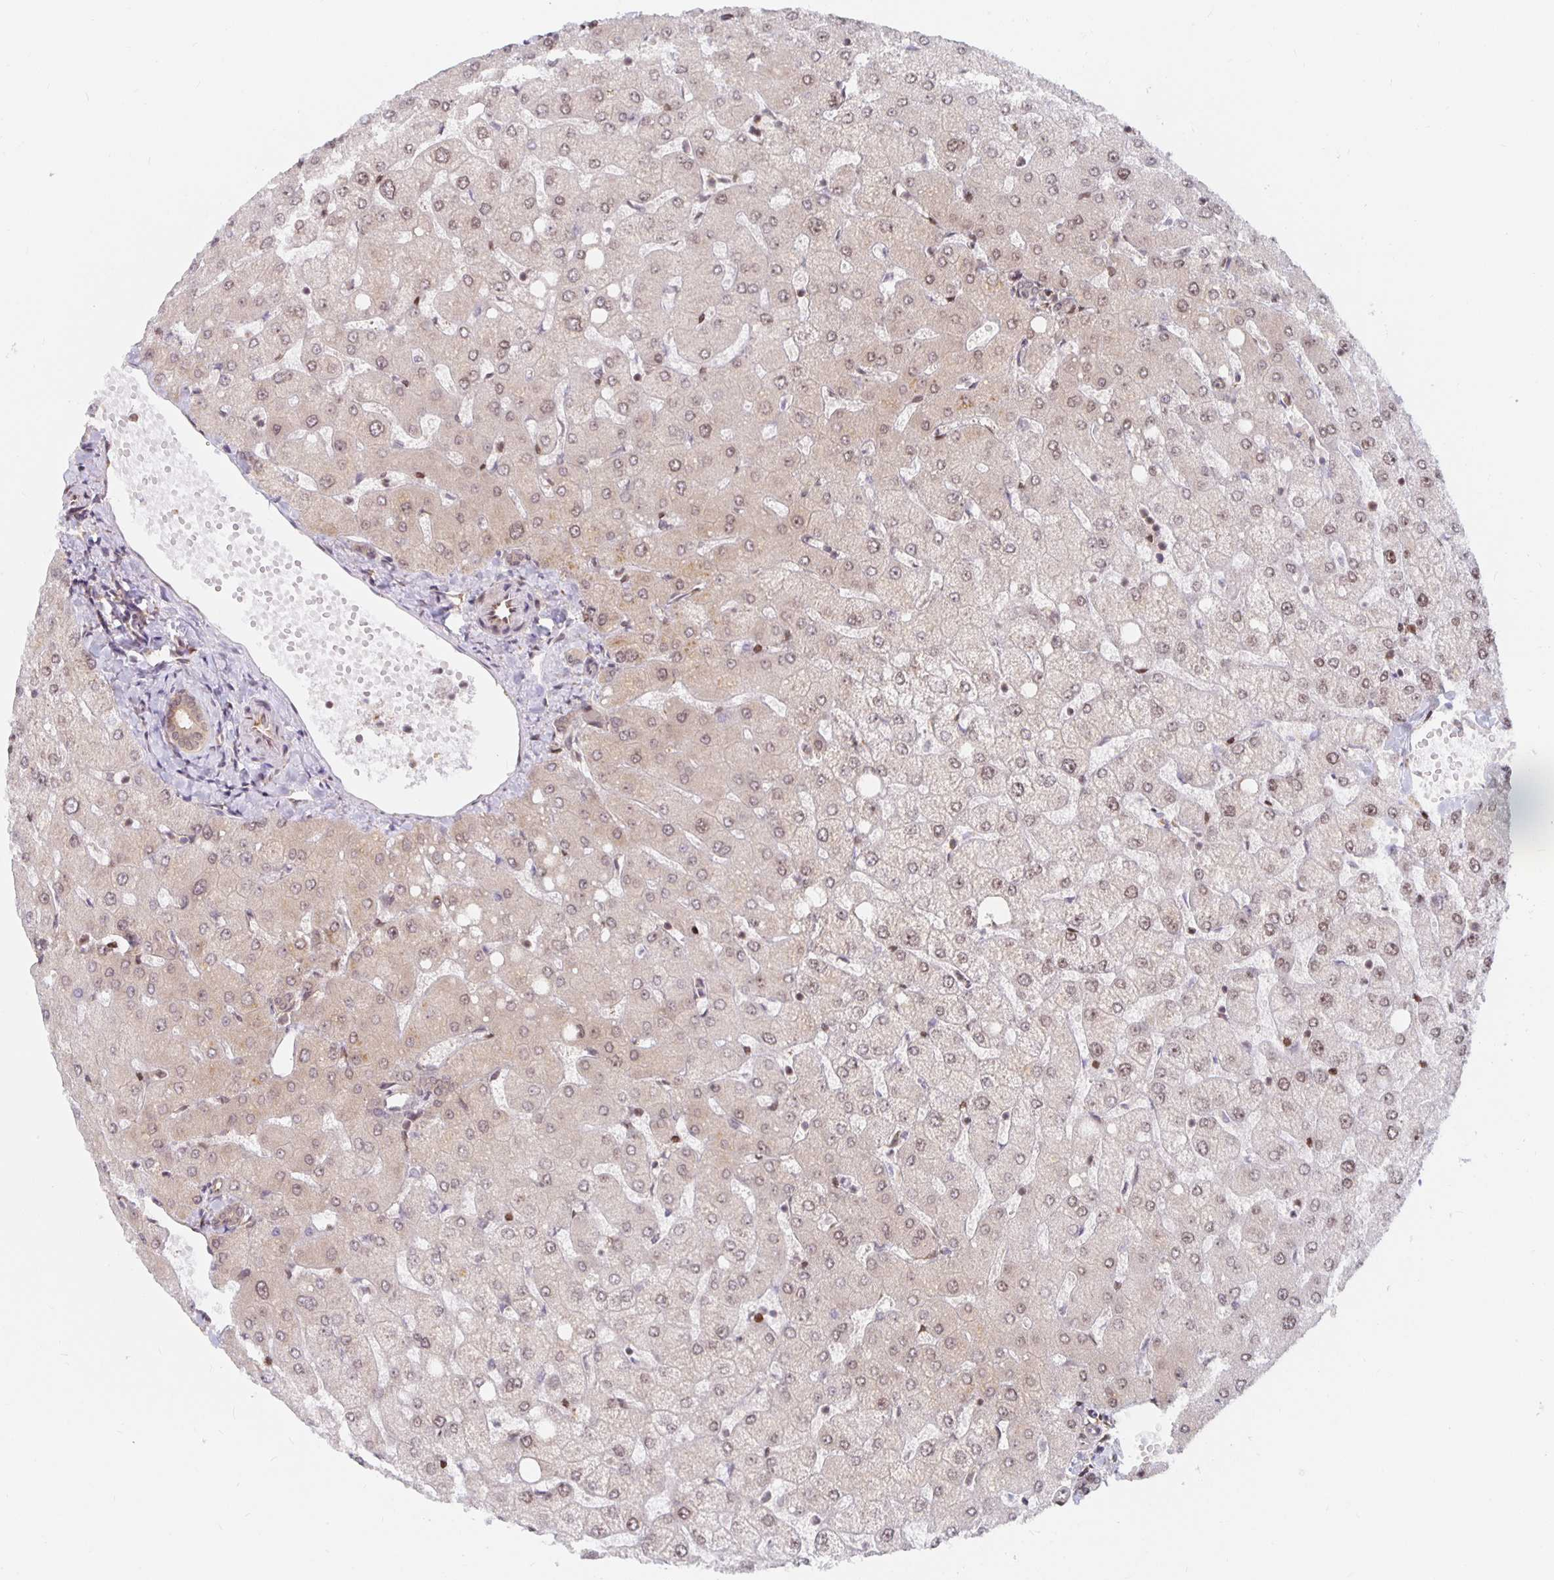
{"staining": {"intensity": "weak", "quantity": ">75%", "location": "cytoplasmic/membranous"}, "tissue": "liver", "cell_type": "Cholangiocytes", "image_type": "normal", "snomed": [{"axis": "morphology", "description": "Normal tissue, NOS"}, {"axis": "topography", "description": "Liver"}], "caption": "This micrograph shows normal liver stained with immunohistochemistry to label a protein in brown. The cytoplasmic/membranous of cholangiocytes show weak positivity for the protein. Nuclei are counter-stained blue.", "gene": "PDAP1", "patient": {"sex": "female", "age": 54}}